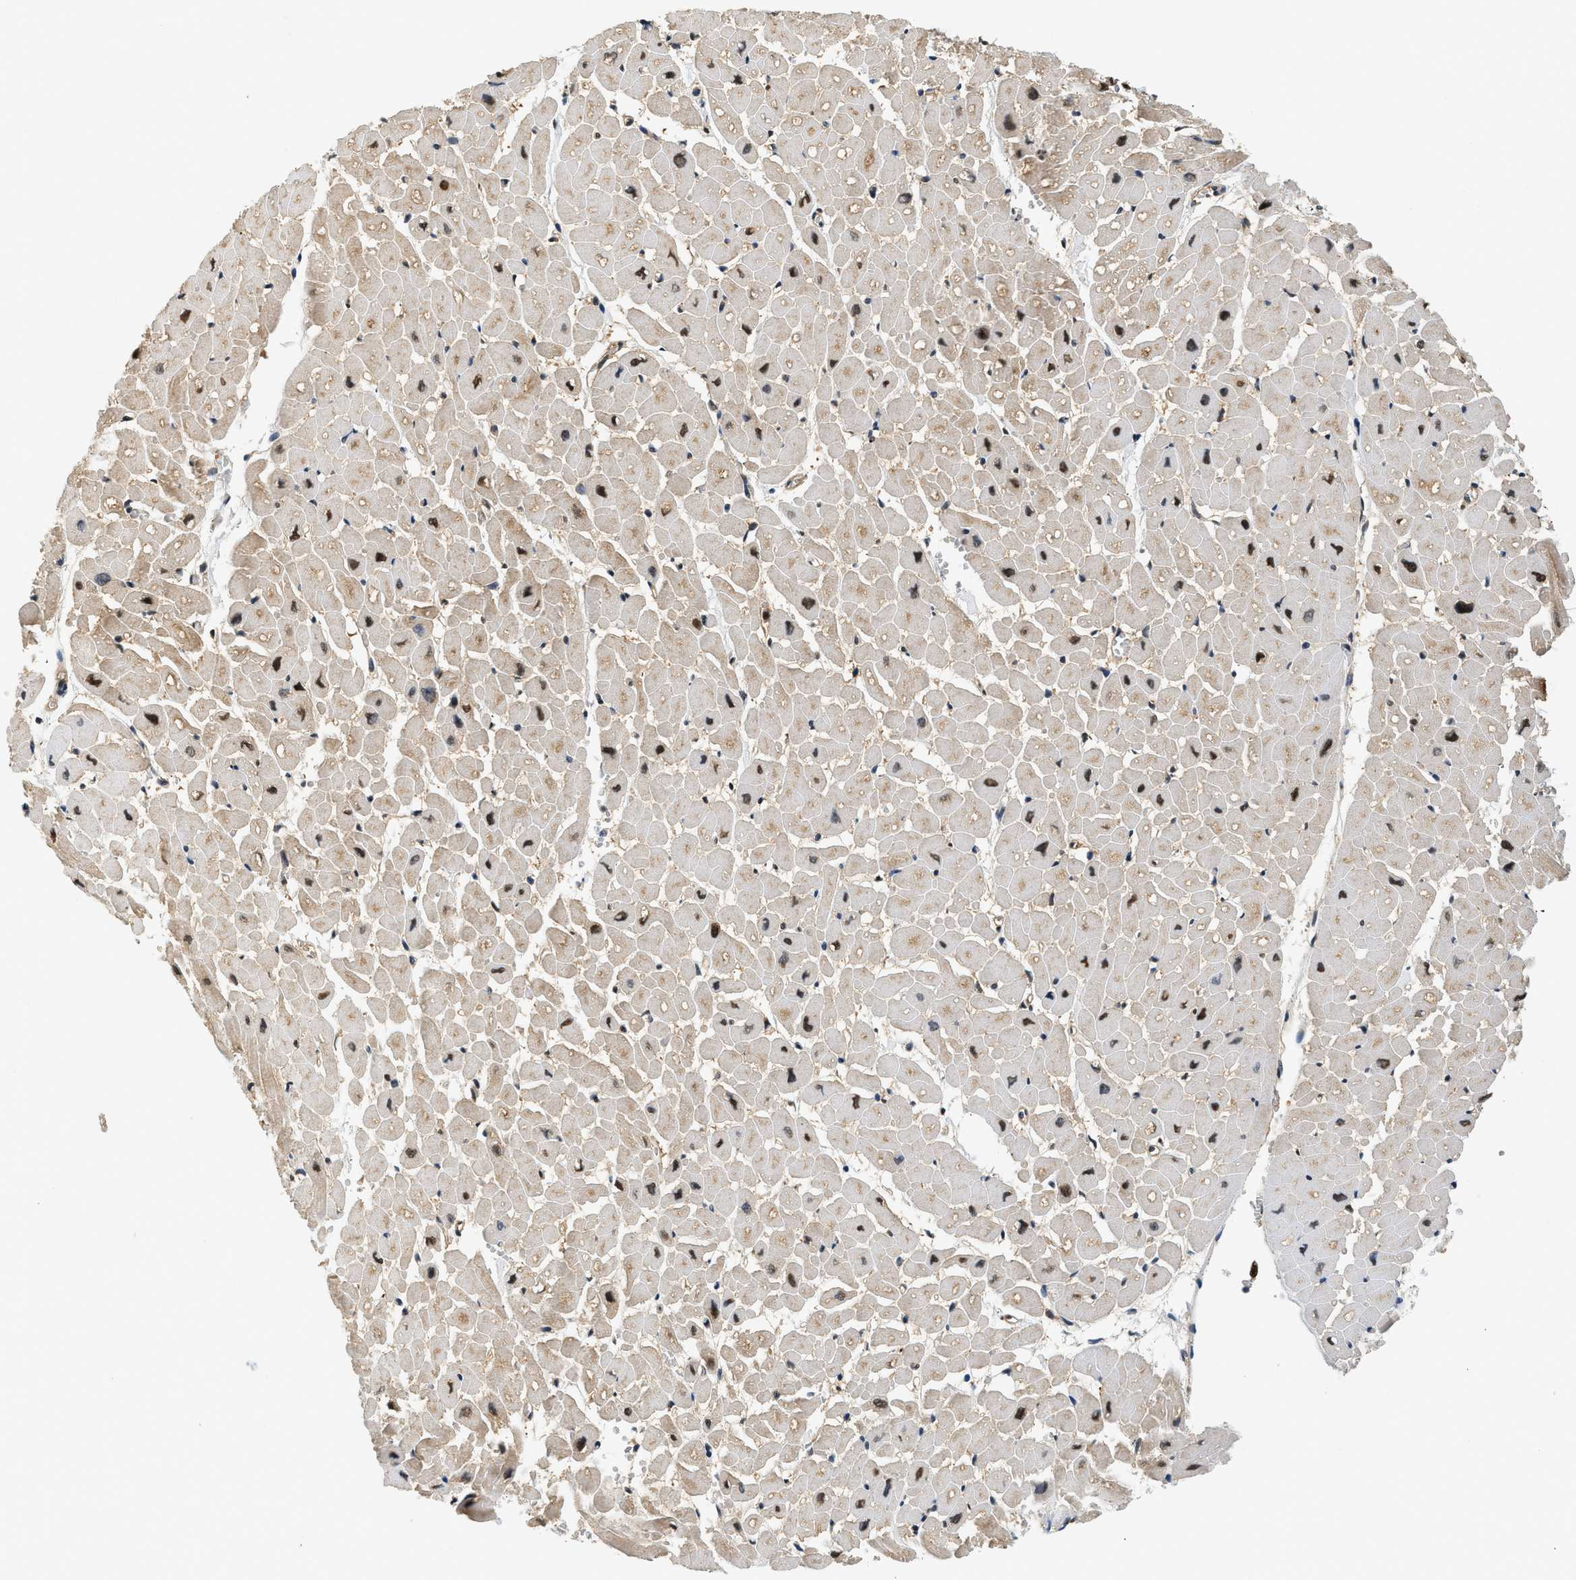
{"staining": {"intensity": "strong", "quantity": "25%-75%", "location": "nuclear"}, "tissue": "heart muscle", "cell_type": "Cardiomyocytes", "image_type": "normal", "snomed": [{"axis": "morphology", "description": "Normal tissue, NOS"}, {"axis": "topography", "description": "Heart"}], "caption": "DAB (3,3'-diaminobenzidine) immunohistochemical staining of unremarkable human heart muscle displays strong nuclear protein expression in approximately 25%-75% of cardiomyocytes.", "gene": "PSMD3", "patient": {"sex": "male", "age": 45}}